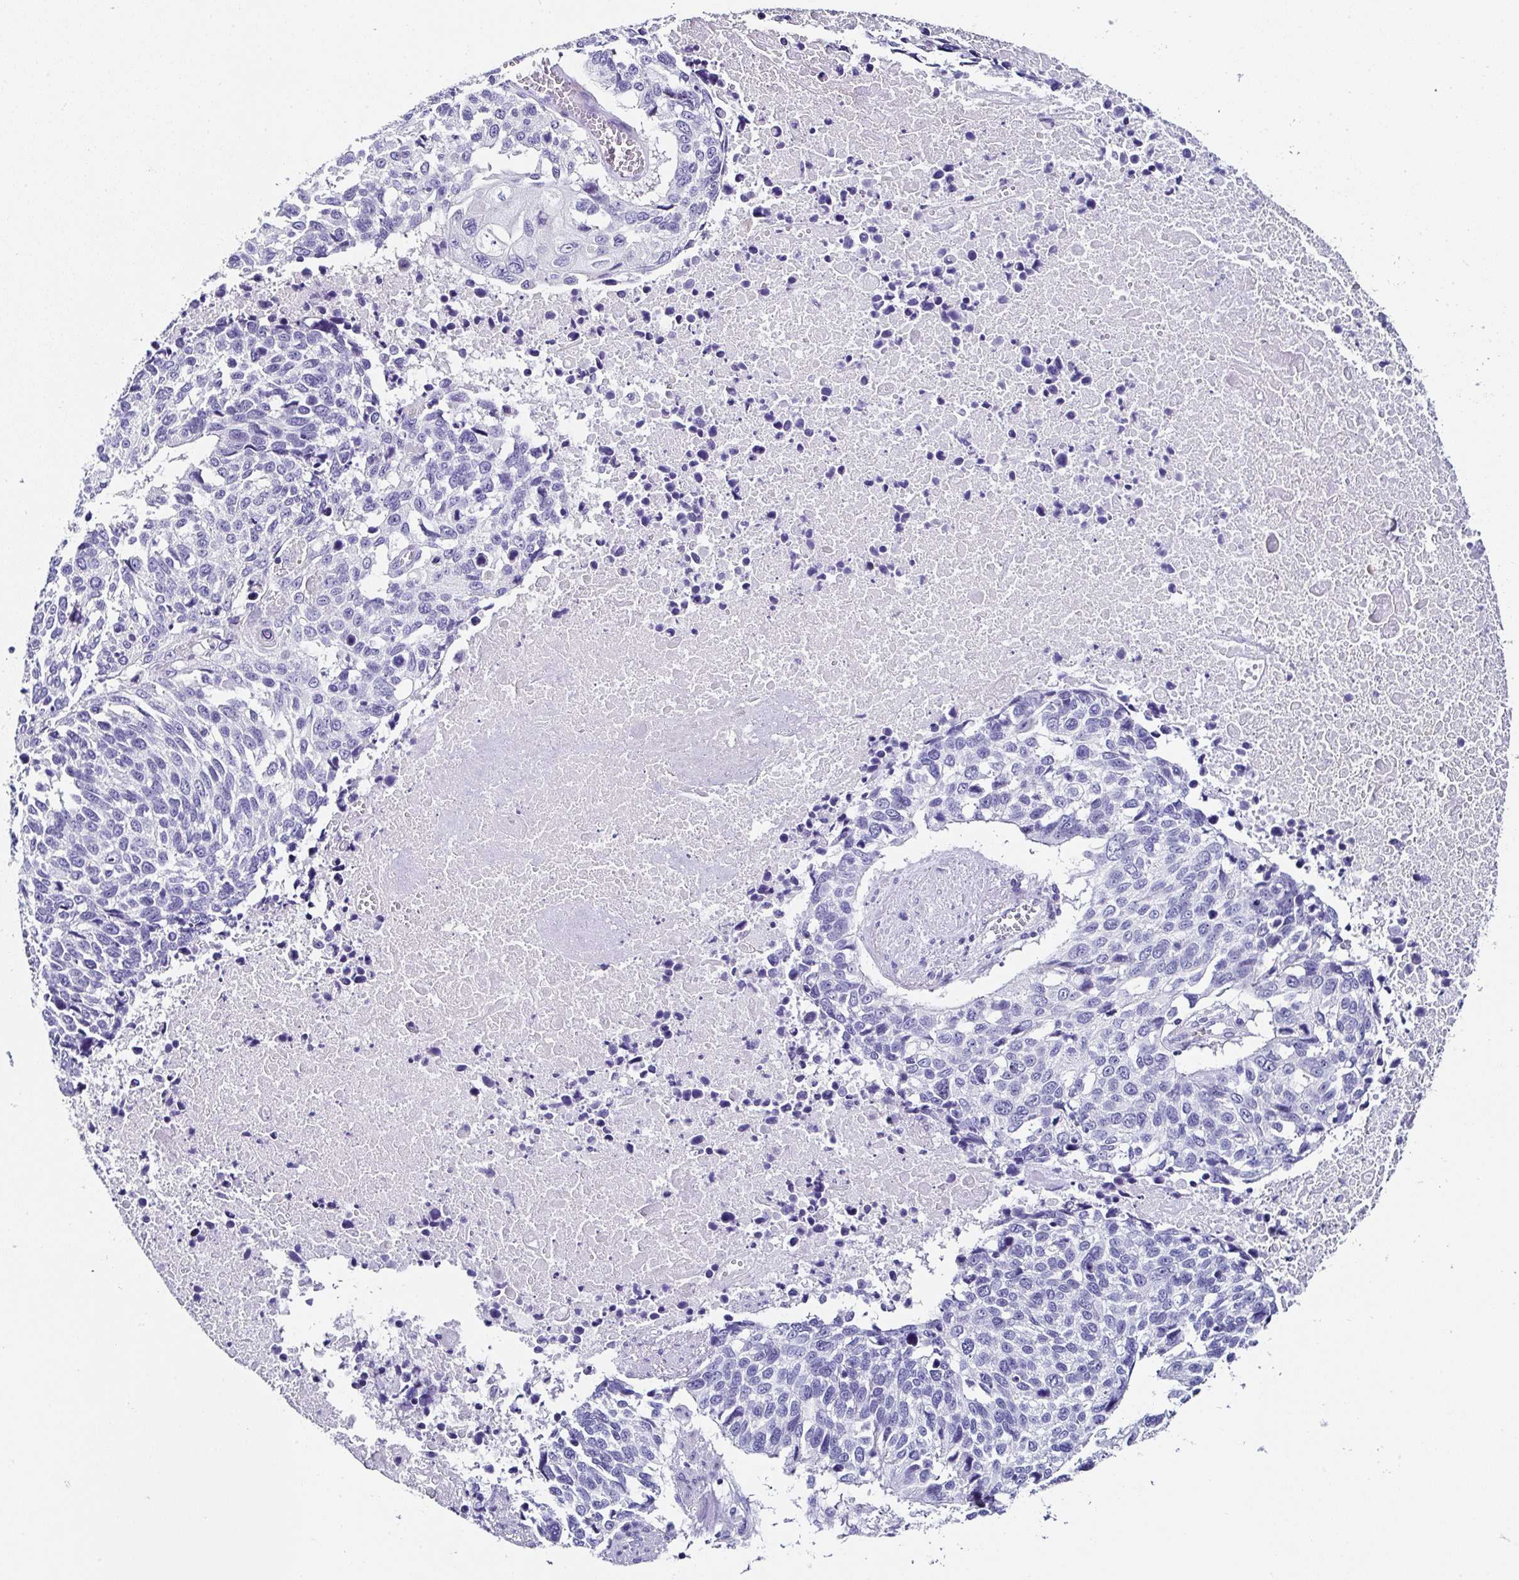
{"staining": {"intensity": "negative", "quantity": "none", "location": "none"}, "tissue": "lung cancer", "cell_type": "Tumor cells", "image_type": "cancer", "snomed": [{"axis": "morphology", "description": "Squamous cell carcinoma, NOS"}, {"axis": "topography", "description": "Lung"}], "caption": "A micrograph of lung squamous cell carcinoma stained for a protein displays no brown staining in tumor cells. (DAB (3,3'-diaminobenzidine) immunohistochemistry with hematoxylin counter stain).", "gene": "UGT3A1", "patient": {"sex": "male", "age": 62}}